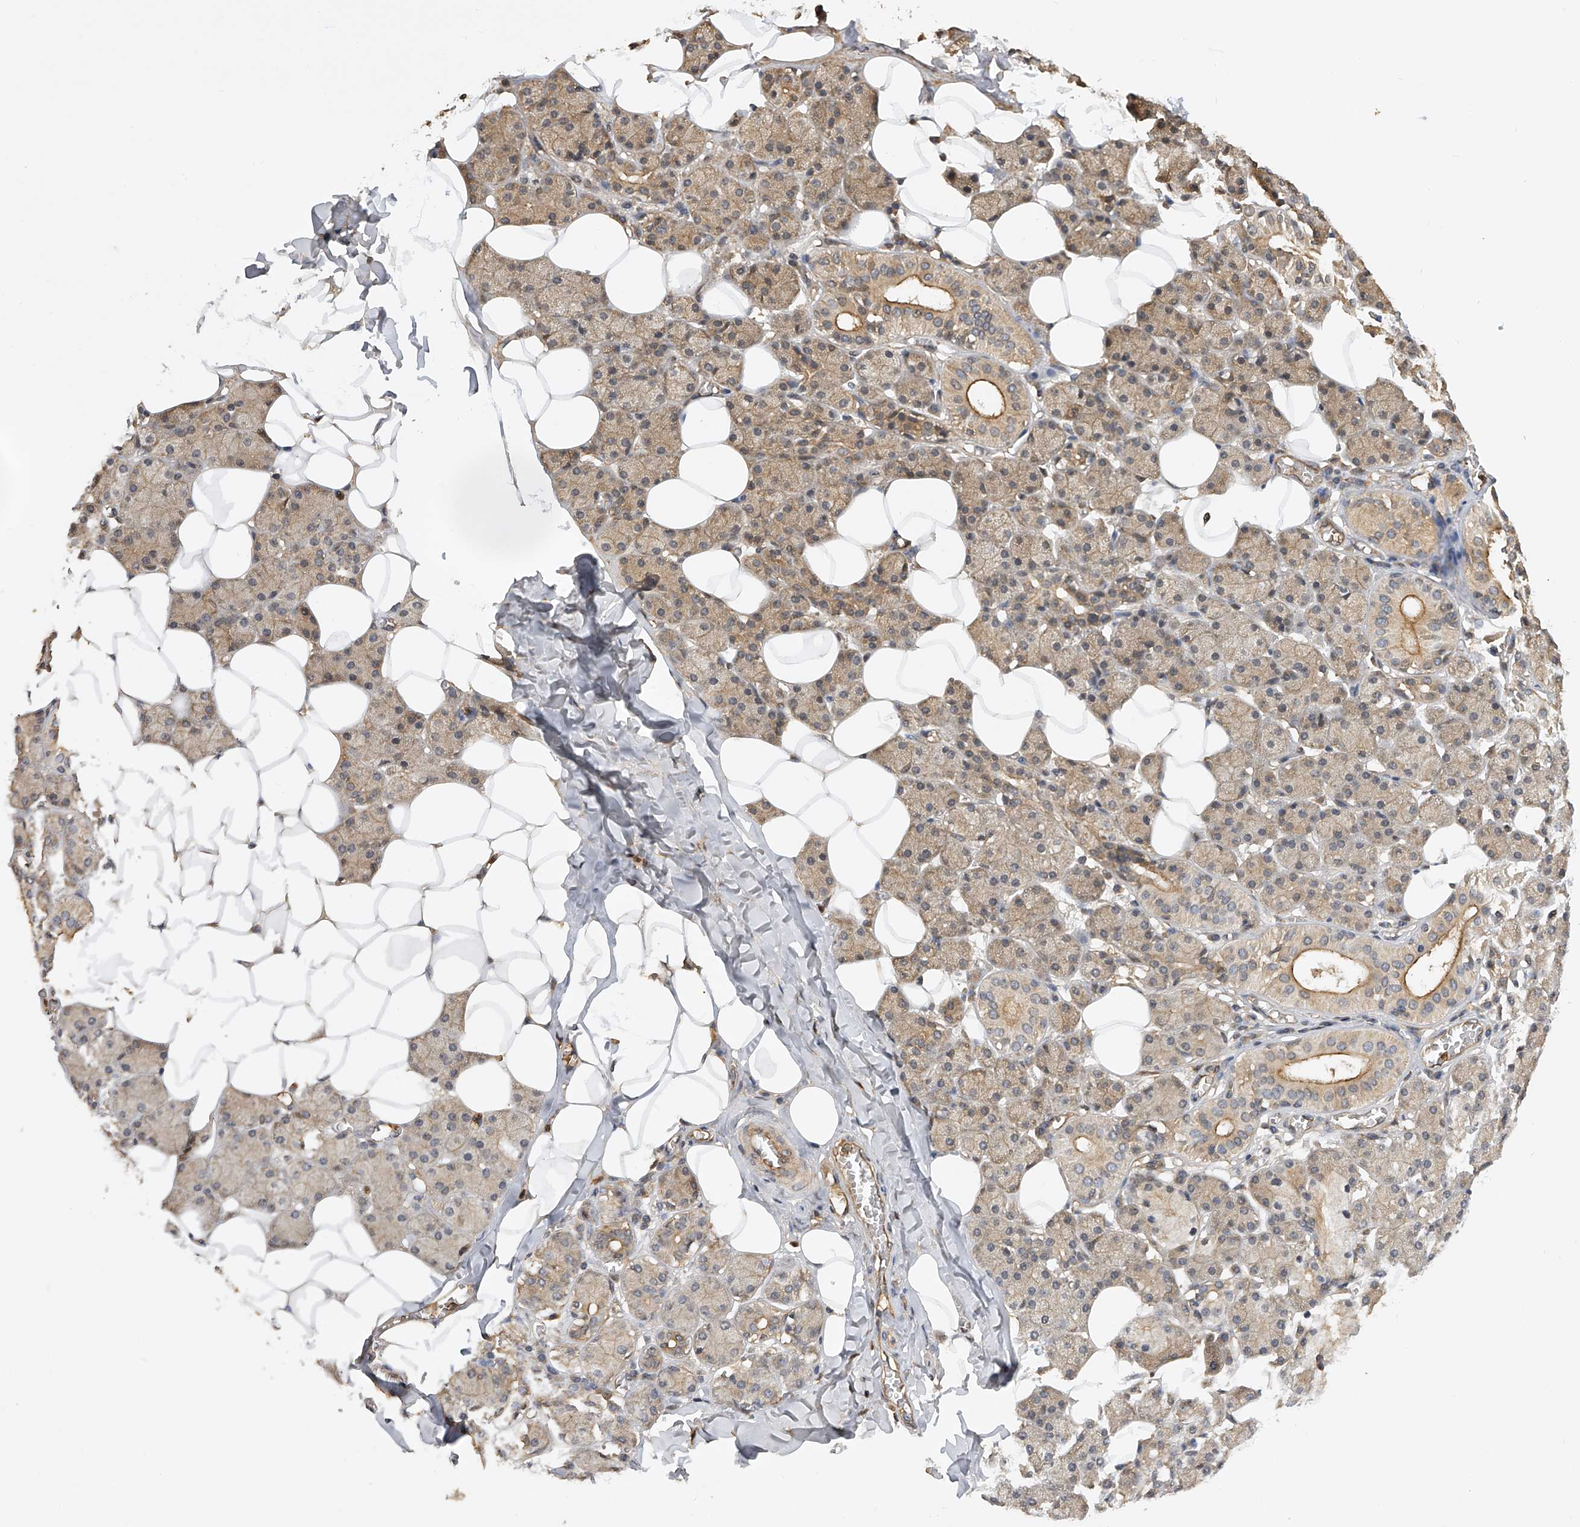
{"staining": {"intensity": "moderate", "quantity": ">75%", "location": "cytoplasmic/membranous"}, "tissue": "salivary gland", "cell_type": "Glandular cells", "image_type": "normal", "snomed": [{"axis": "morphology", "description": "Normal tissue, NOS"}, {"axis": "topography", "description": "Salivary gland"}], "caption": "A histopathology image of human salivary gland stained for a protein shows moderate cytoplasmic/membranous brown staining in glandular cells. Immunohistochemistry (ihc) stains the protein of interest in brown and the nuclei are stained blue.", "gene": "PTPRA", "patient": {"sex": "female", "age": 33}}